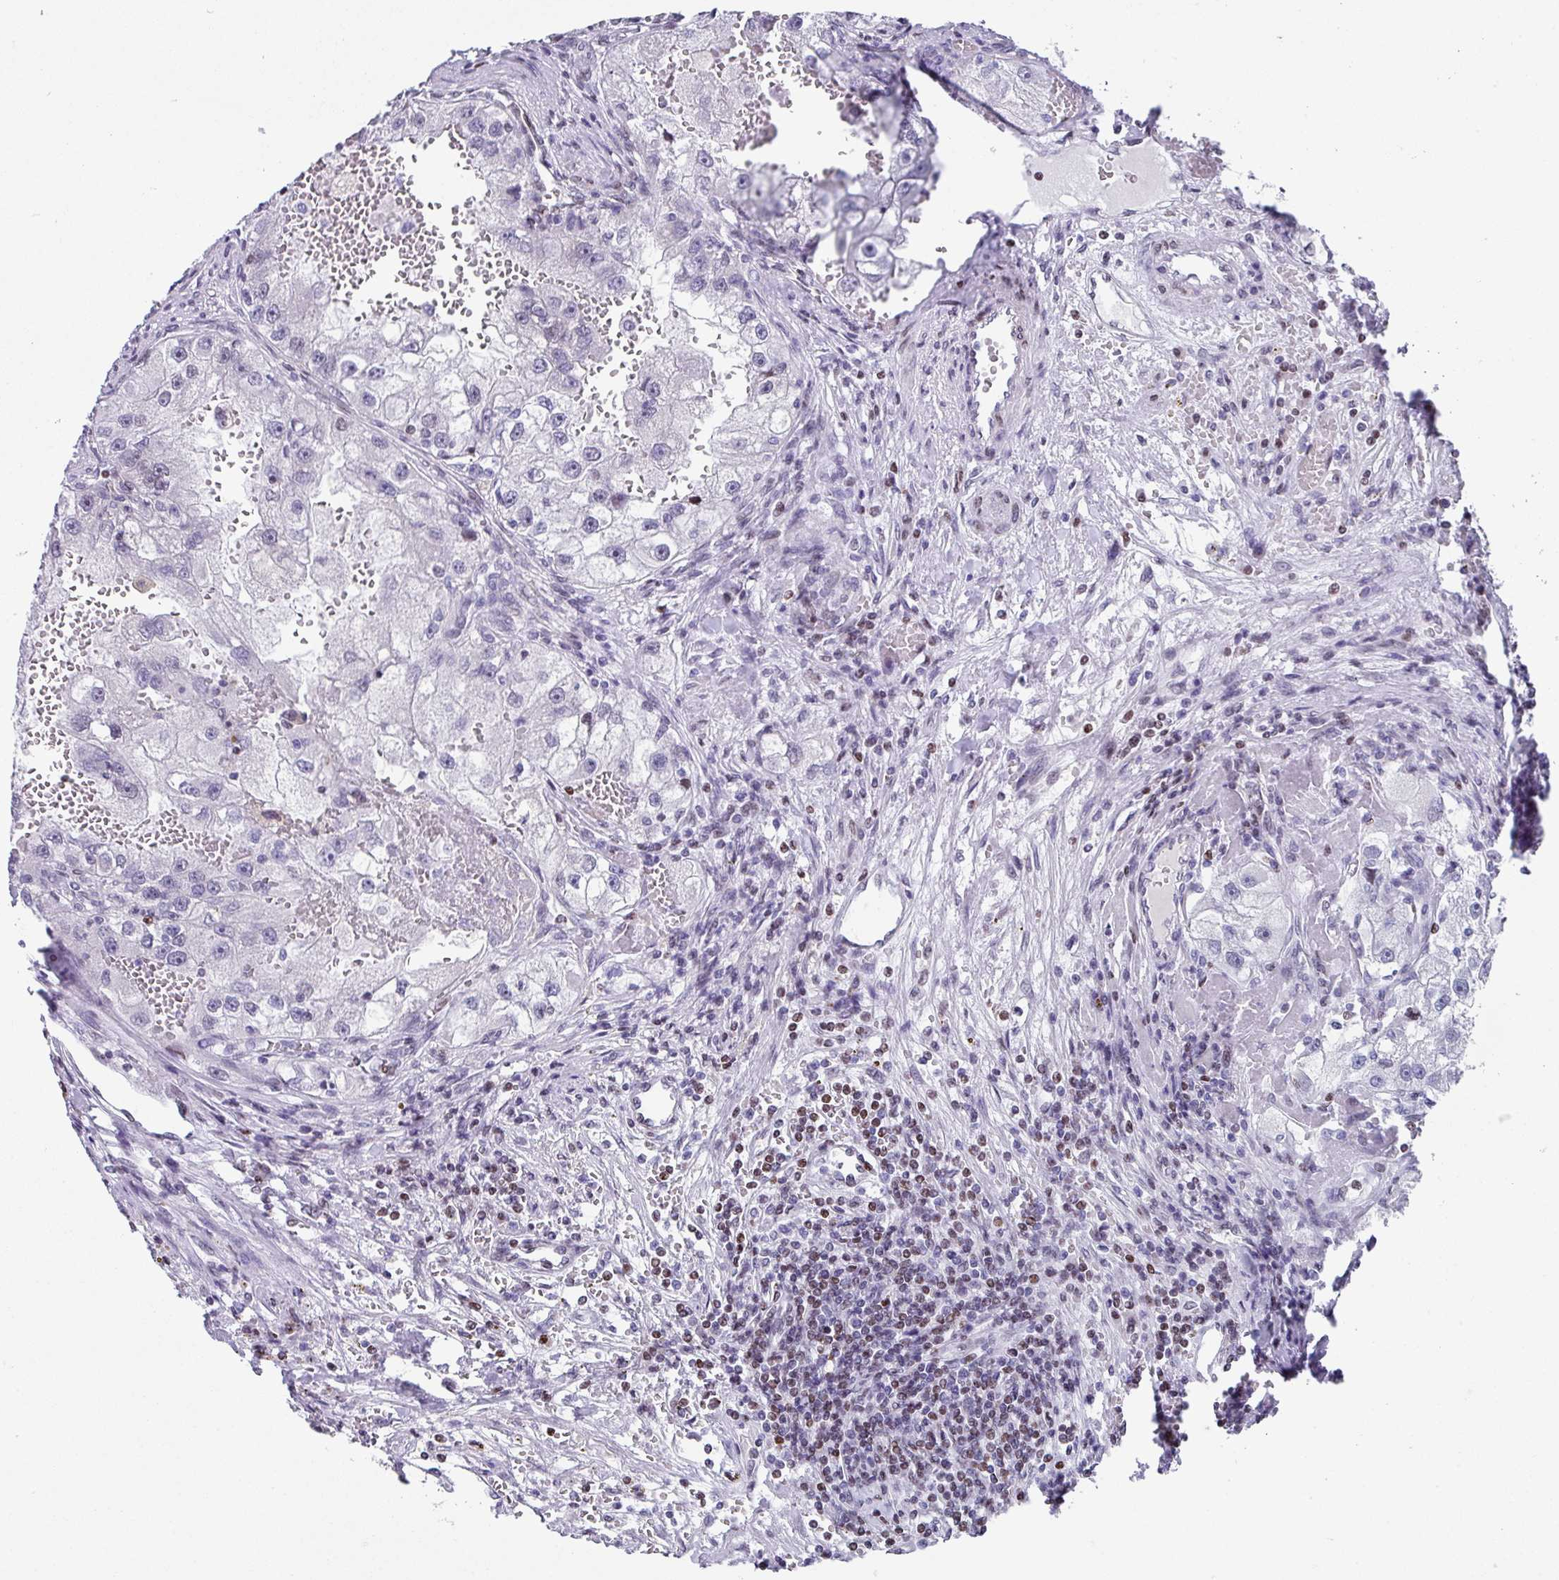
{"staining": {"intensity": "negative", "quantity": "none", "location": "none"}, "tissue": "renal cancer", "cell_type": "Tumor cells", "image_type": "cancer", "snomed": [{"axis": "morphology", "description": "Adenocarcinoma, NOS"}, {"axis": "topography", "description": "Kidney"}], "caption": "DAB immunohistochemical staining of renal adenocarcinoma demonstrates no significant expression in tumor cells.", "gene": "TCF3", "patient": {"sex": "male", "age": 63}}